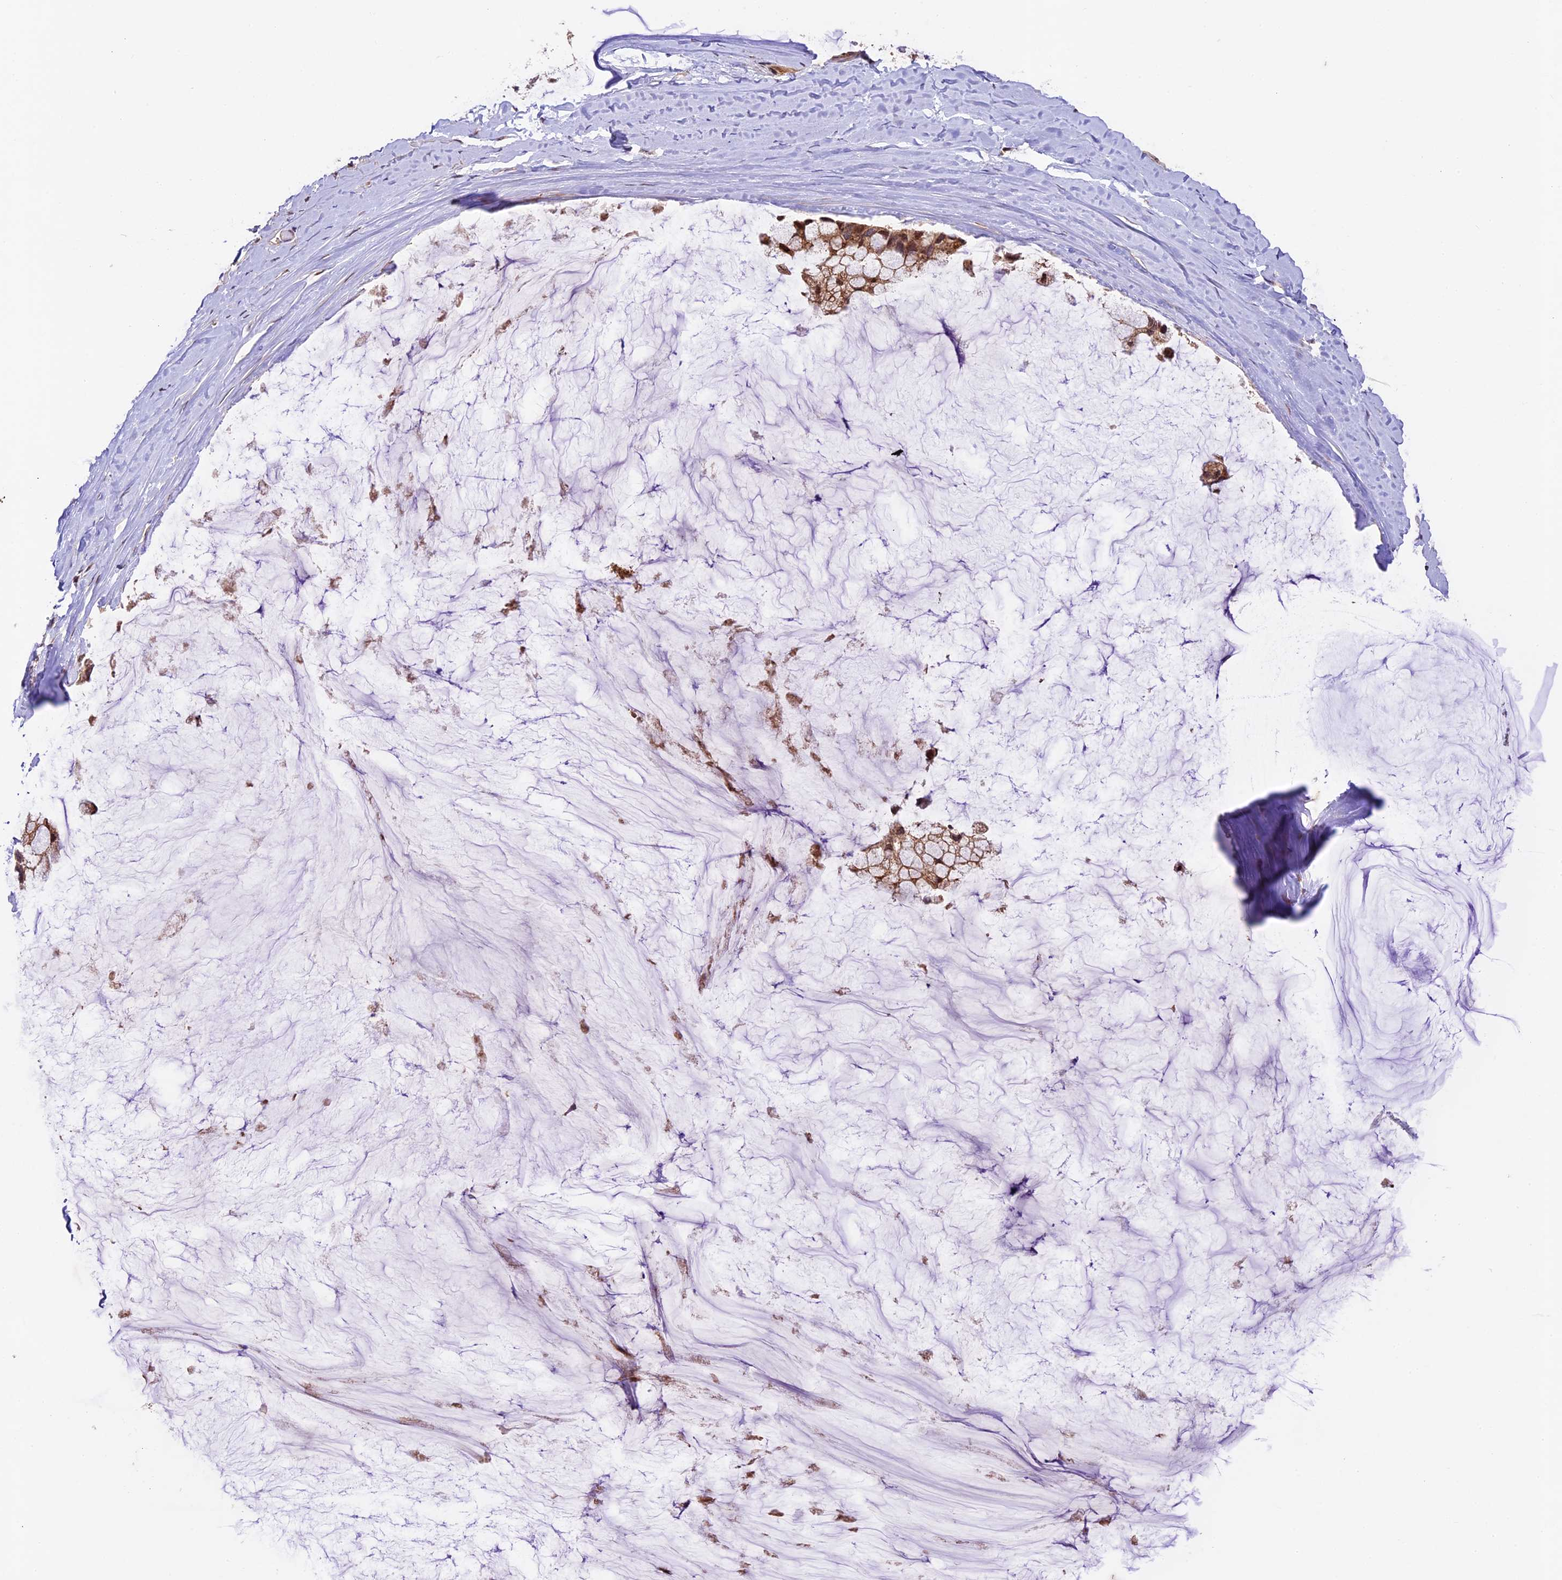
{"staining": {"intensity": "moderate", "quantity": ">75%", "location": "cytoplasmic/membranous,nuclear"}, "tissue": "ovarian cancer", "cell_type": "Tumor cells", "image_type": "cancer", "snomed": [{"axis": "morphology", "description": "Cystadenocarcinoma, mucinous, NOS"}, {"axis": "topography", "description": "Ovary"}], "caption": "A photomicrograph of mucinous cystadenocarcinoma (ovarian) stained for a protein displays moderate cytoplasmic/membranous and nuclear brown staining in tumor cells.", "gene": "CCSER1", "patient": {"sex": "female", "age": 39}}